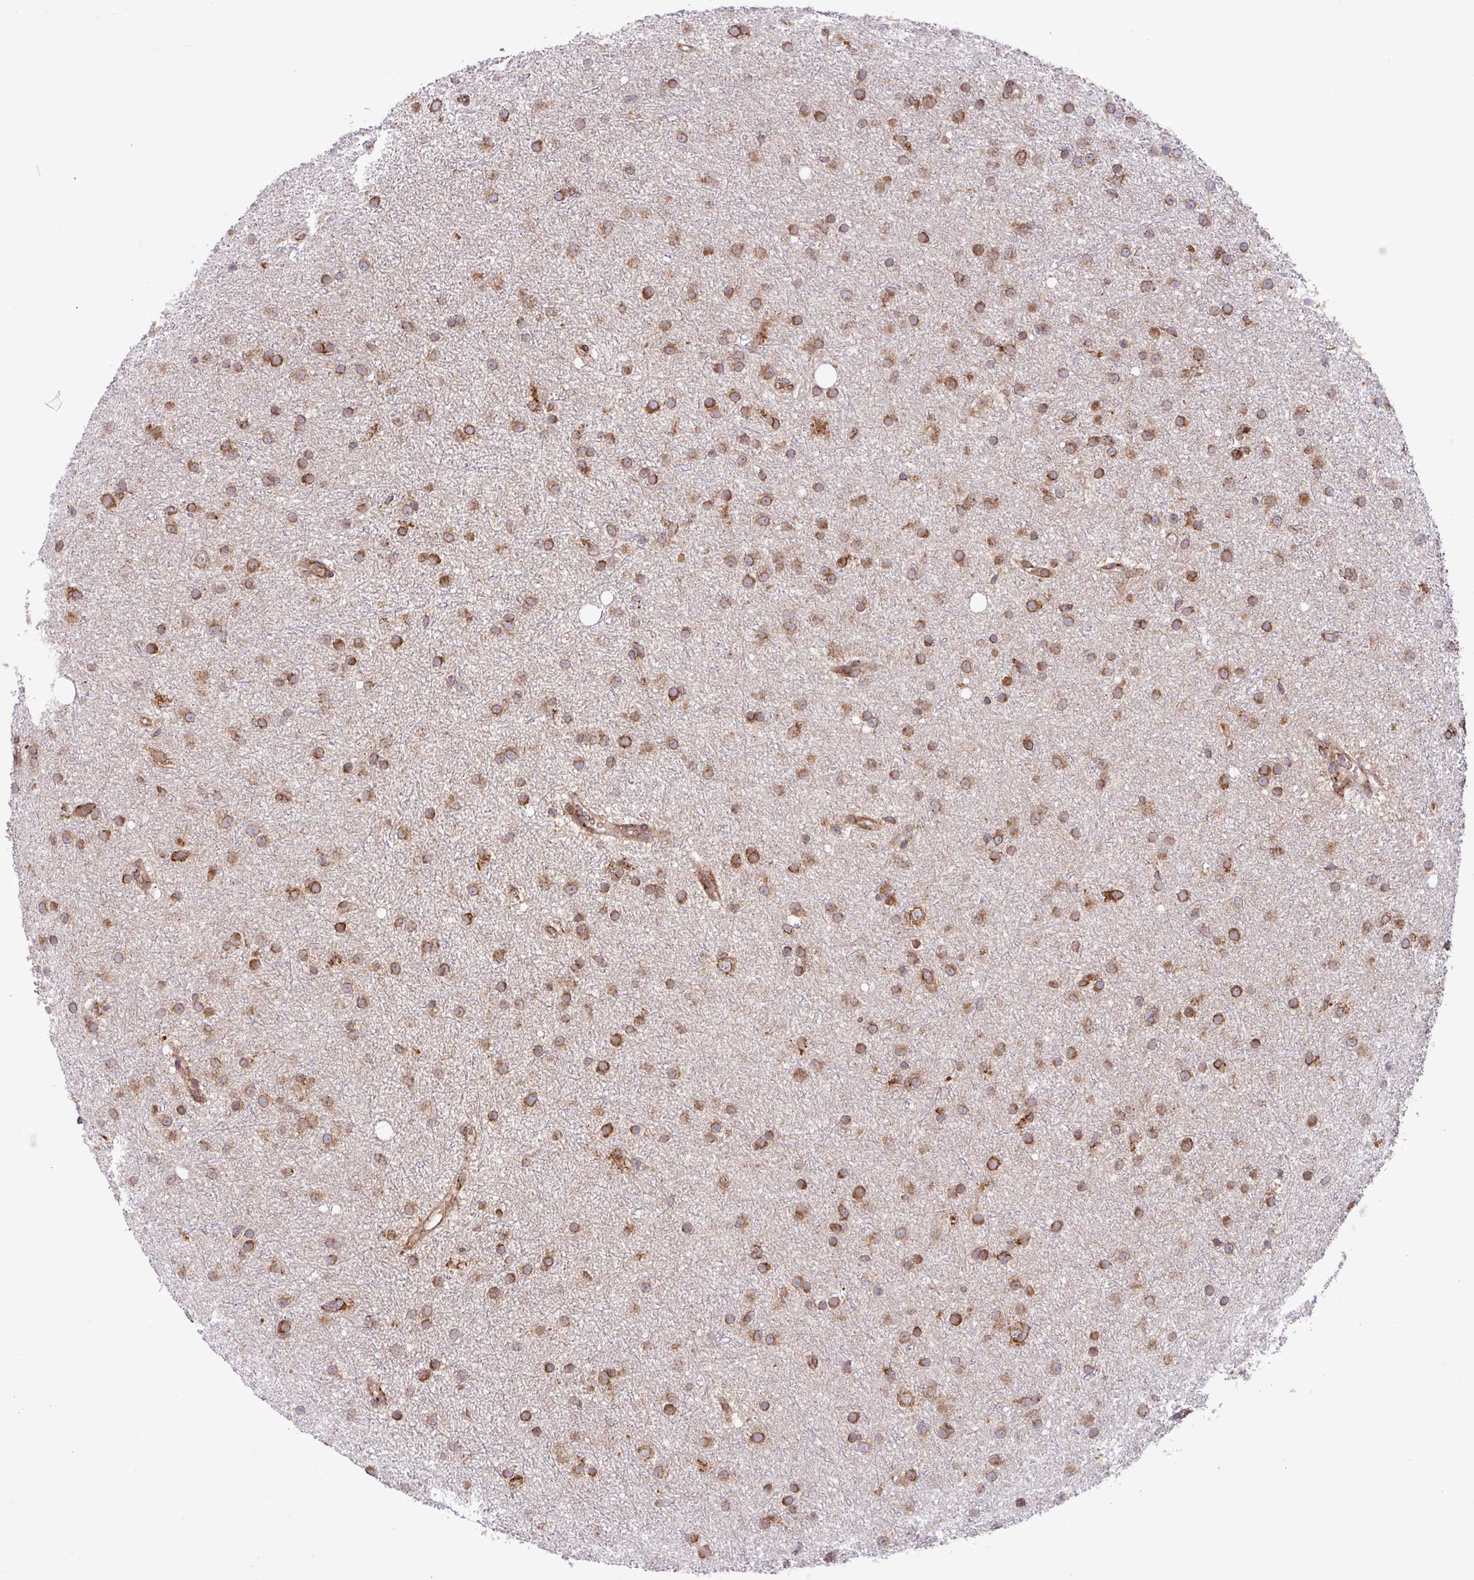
{"staining": {"intensity": "strong", "quantity": ">75%", "location": "cytoplasmic/membranous"}, "tissue": "glioma", "cell_type": "Tumor cells", "image_type": "cancer", "snomed": [{"axis": "morphology", "description": "Glioma, malignant, Low grade"}, {"axis": "topography", "description": "Cerebral cortex"}], "caption": "There is high levels of strong cytoplasmic/membranous positivity in tumor cells of malignant low-grade glioma, as demonstrated by immunohistochemical staining (brown color).", "gene": "SLC39A7", "patient": {"sex": "female", "age": 39}}